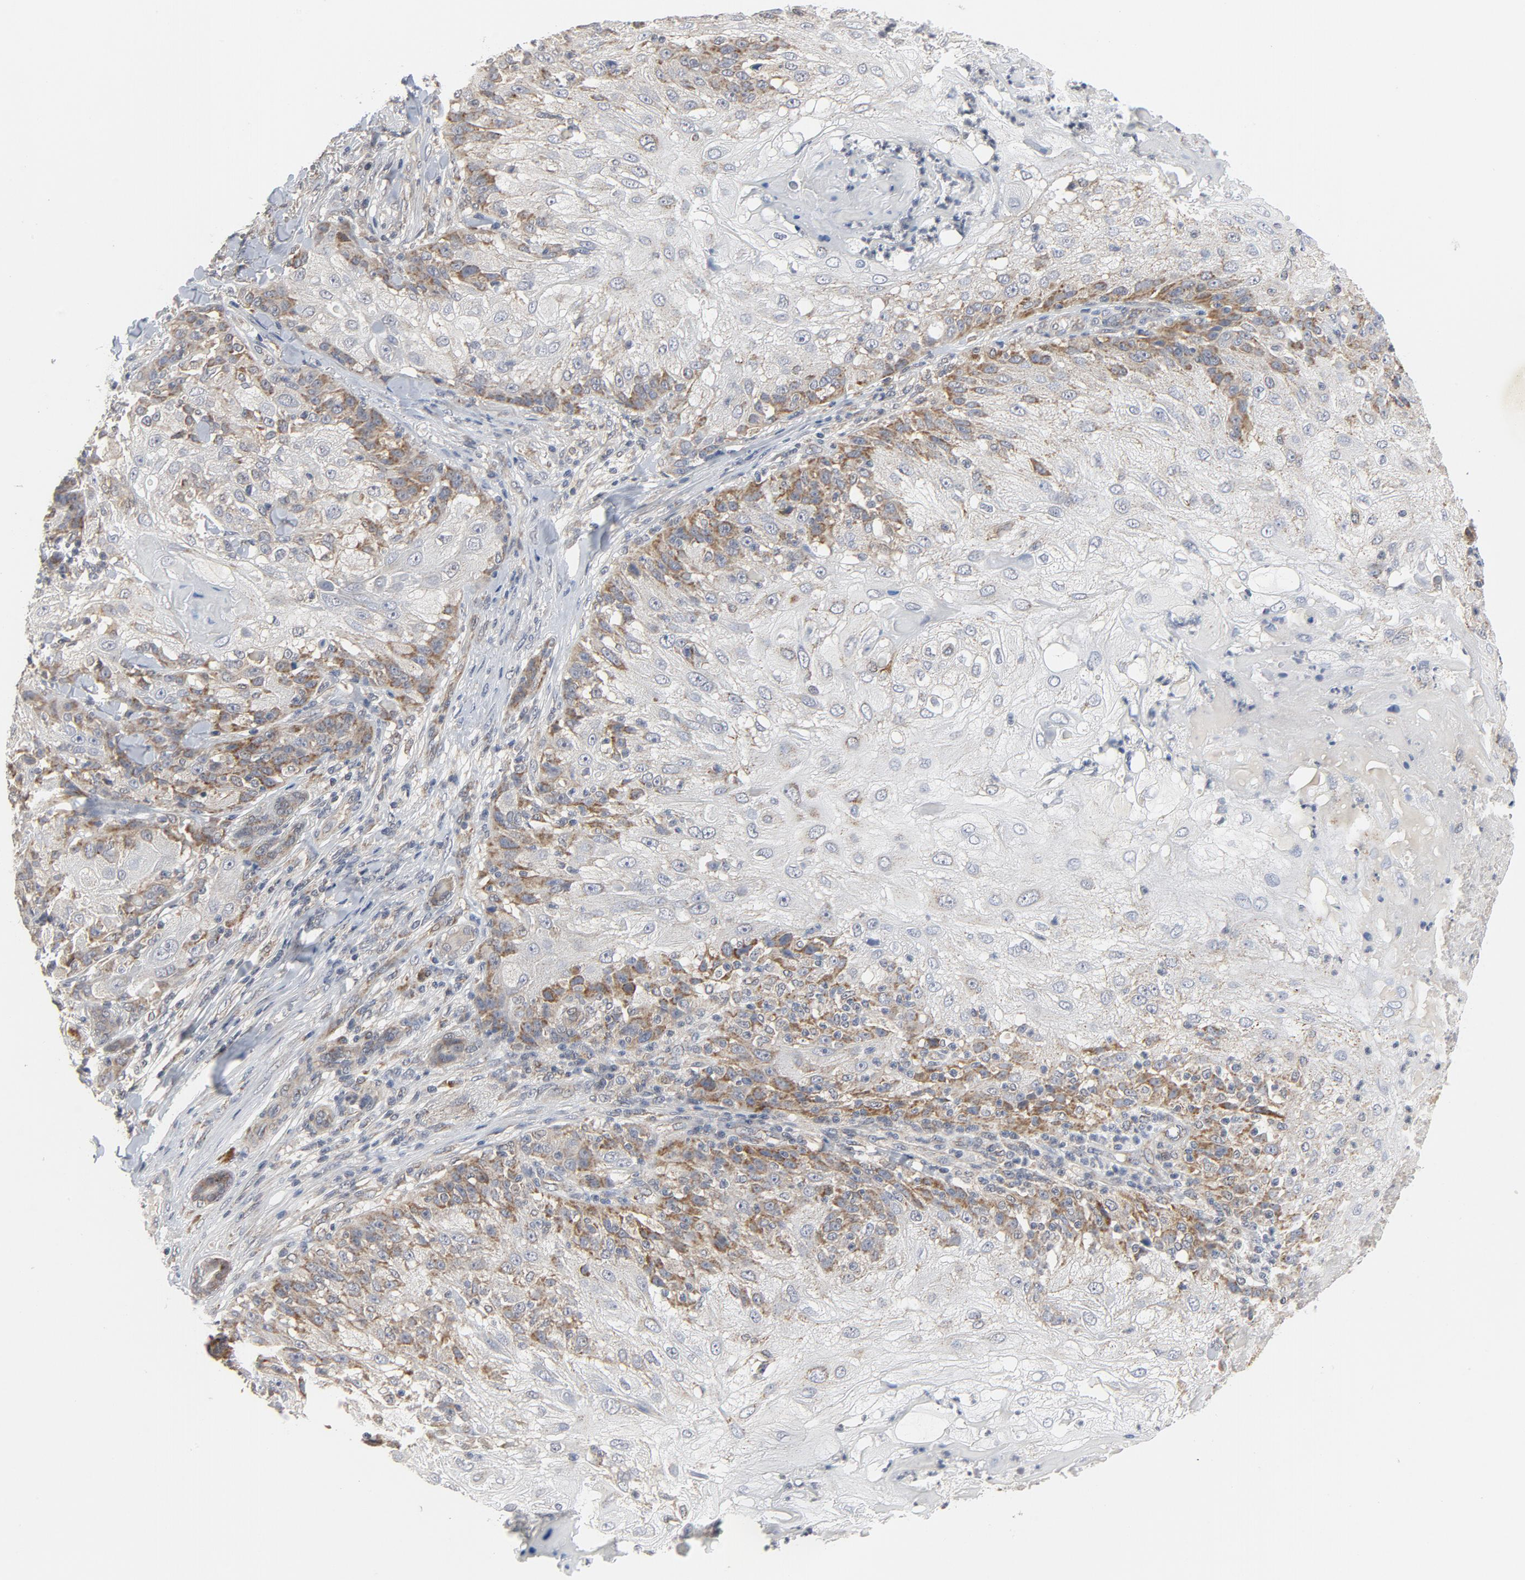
{"staining": {"intensity": "moderate", "quantity": "25%-75%", "location": "cytoplasmic/membranous"}, "tissue": "skin cancer", "cell_type": "Tumor cells", "image_type": "cancer", "snomed": [{"axis": "morphology", "description": "Normal tissue, NOS"}, {"axis": "morphology", "description": "Squamous cell carcinoma, NOS"}, {"axis": "topography", "description": "Skin"}], "caption": "This is a micrograph of immunohistochemistry (IHC) staining of skin cancer (squamous cell carcinoma), which shows moderate positivity in the cytoplasmic/membranous of tumor cells.", "gene": "C14orf119", "patient": {"sex": "female", "age": 83}}